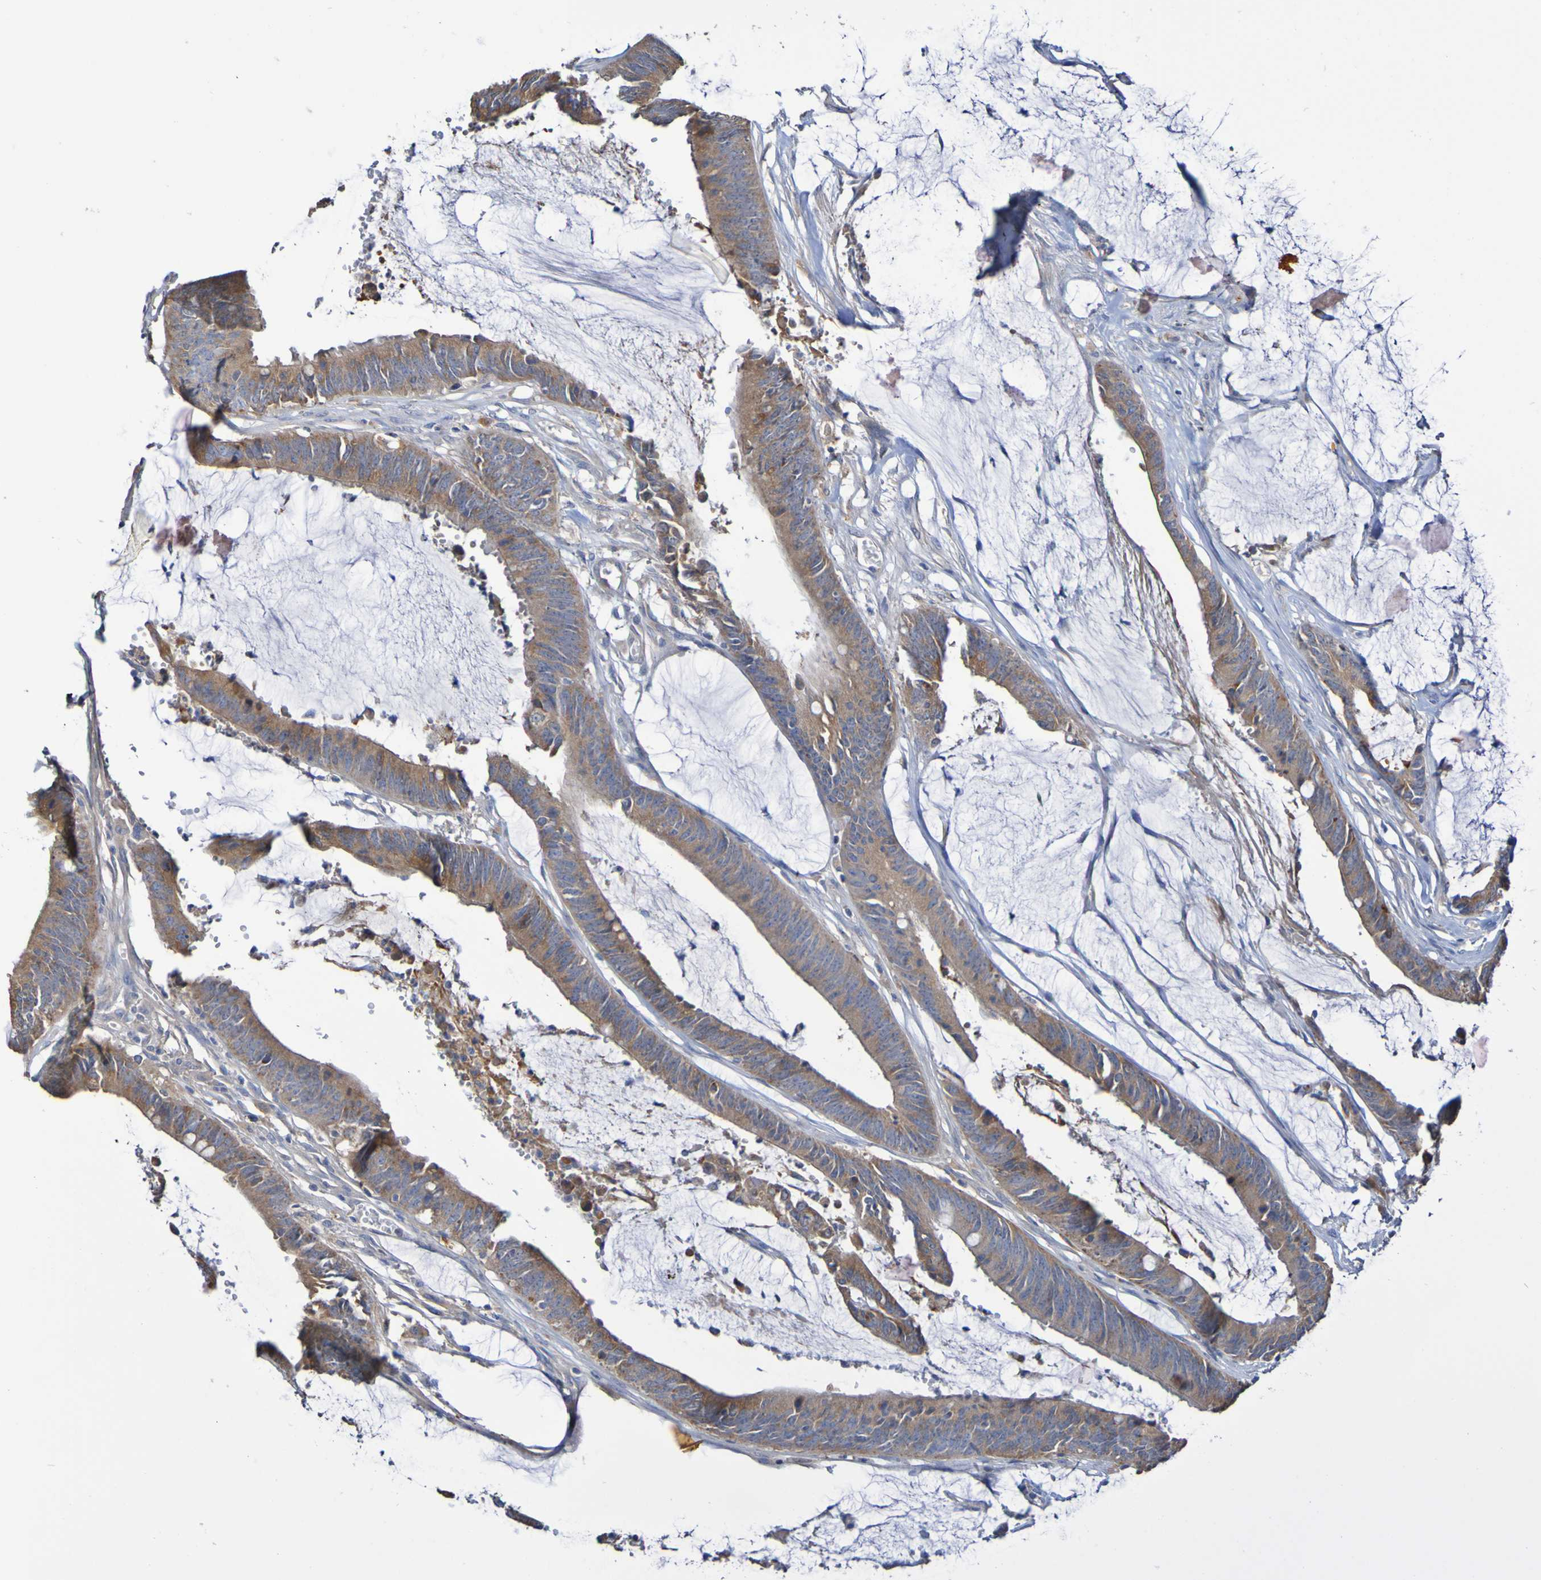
{"staining": {"intensity": "moderate", "quantity": ">75%", "location": "cytoplasmic/membranous"}, "tissue": "colorectal cancer", "cell_type": "Tumor cells", "image_type": "cancer", "snomed": [{"axis": "morphology", "description": "Adenocarcinoma, NOS"}, {"axis": "topography", "description": "Rectum"}], "caption": "A high-resolution image shows immunohistochemistry (IHC) staining of colorectal adenocarcinoma, which demonstrates moderate cytoplasmic/membranous expression in about >75% of tumor cells. Using DAB (3,3'-diaminobenzidine) (brown) and hematoxylin (blue) stains, captured at high magnification using brightfield microscopy.", "gene": "PHYH", "patient": {"sex": "female", "age": 66}}